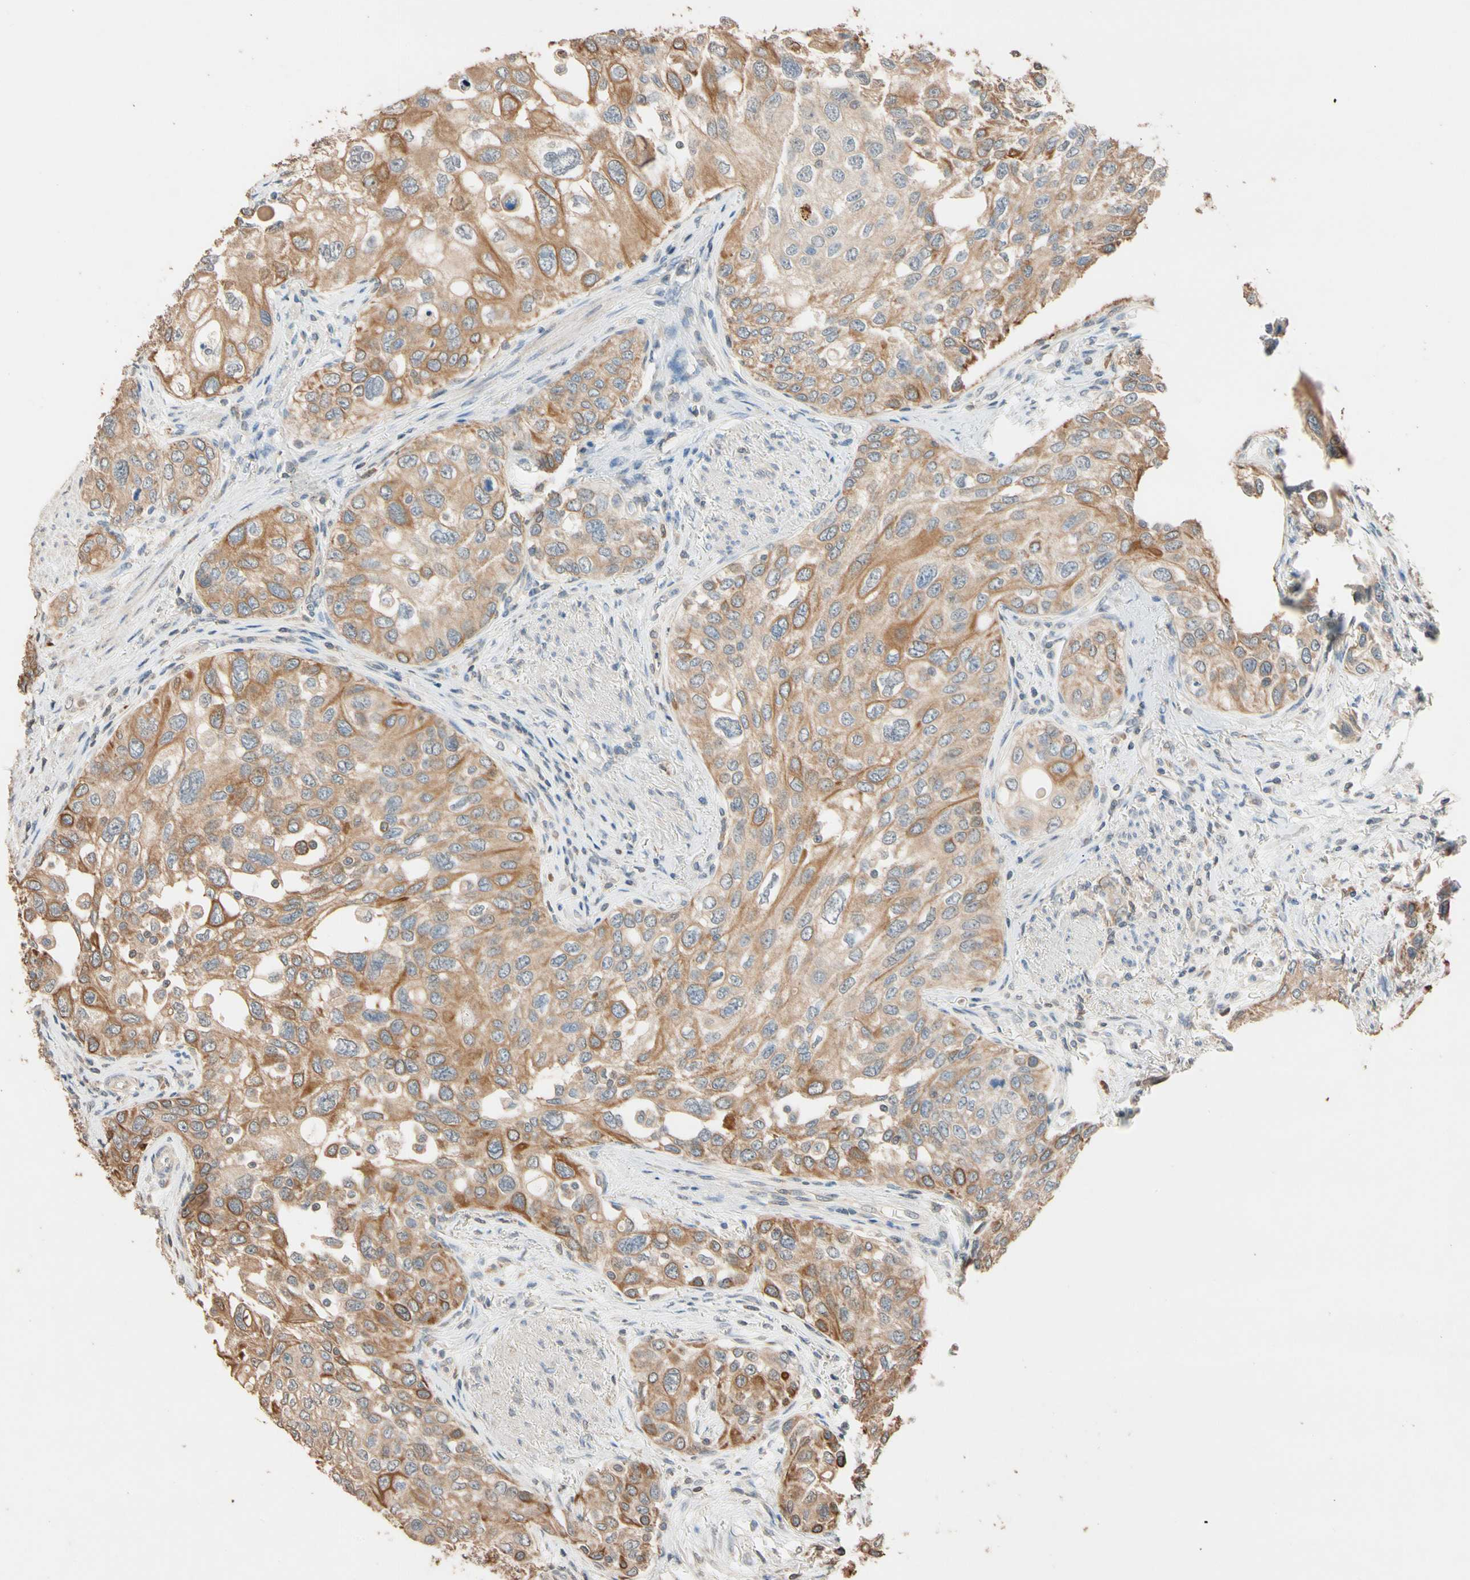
{"staining": {"intensity": "moderate", "quantity": ">75%", "location": "cytoplasmic/membranous"}, "tissue": "urothelial cancer", "cell_type": "Tumor cells", "image_type": "cancer", "snomed": [{"axis": "morphology", "description": "Urothelial carcinoma, High grade"}, {"axis": "topography", "description": "Urinary bladder"}], "caption": "Moderate cytoplasmic/membranous expression for a protein is appreciated in approximately >75% of tumor cells of urothelial cancer using immunohistochemistry.", "gene": "MAP3K7", "patient": {"sex": "female", "age": 56}}